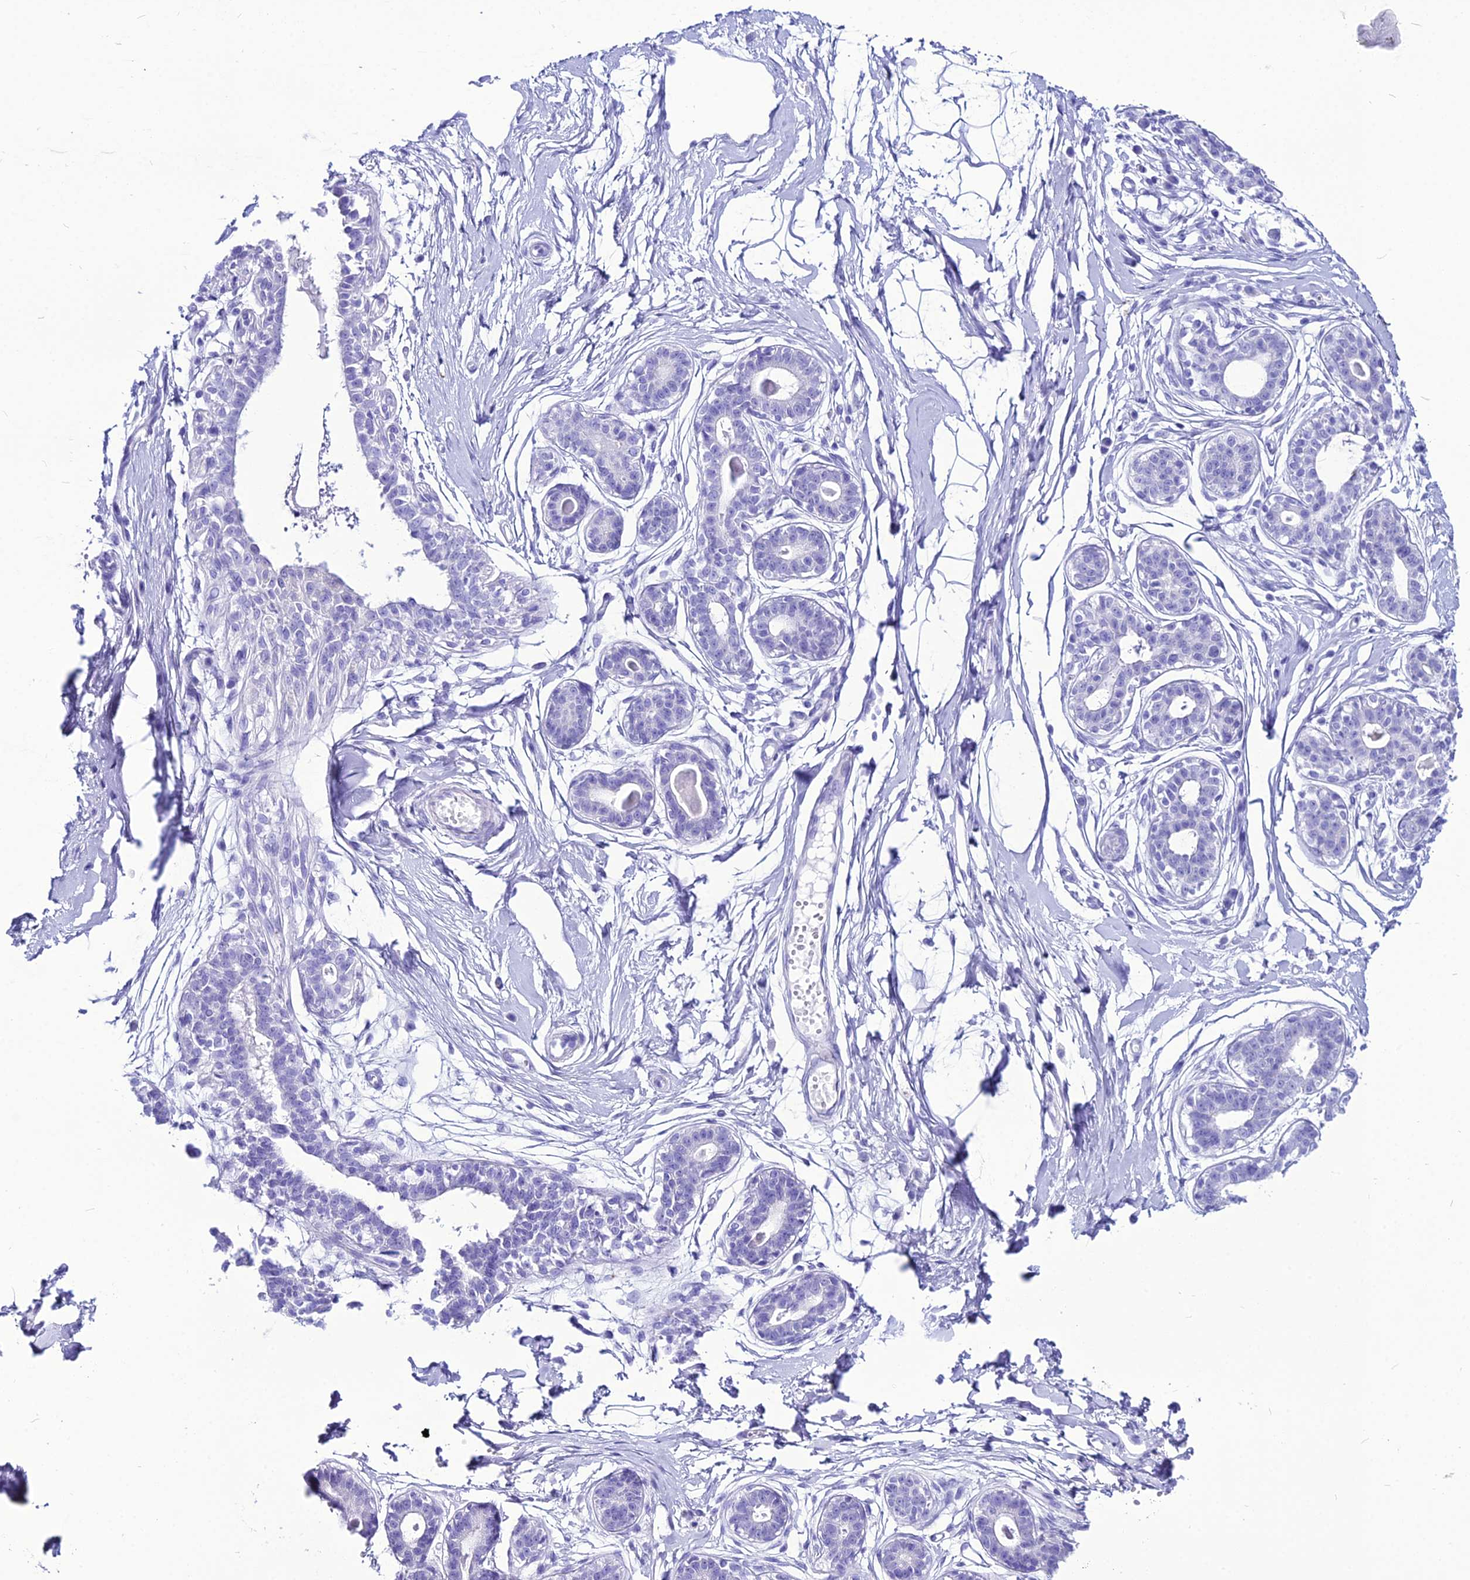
{"staining": {"intensity": "negative", "quantity": "none", "location": "none"}, "tissue": "breast", "cell_type": "Adipocytes", "image_type": "normal", "snomed": [{"axis": "morphology", "description": "Normal tissue, NOS"}, {"axis": "topography", "description": "Breast"}], "caption": "There is no significant expression in adipocytes of breast. (Stains: DAB IHC with hematoxylin counter stain, Microscopy: brightfield microscopy at high magnification).", "gene": "PNMA5", "patient": {"sex": "female", "age": 45}}